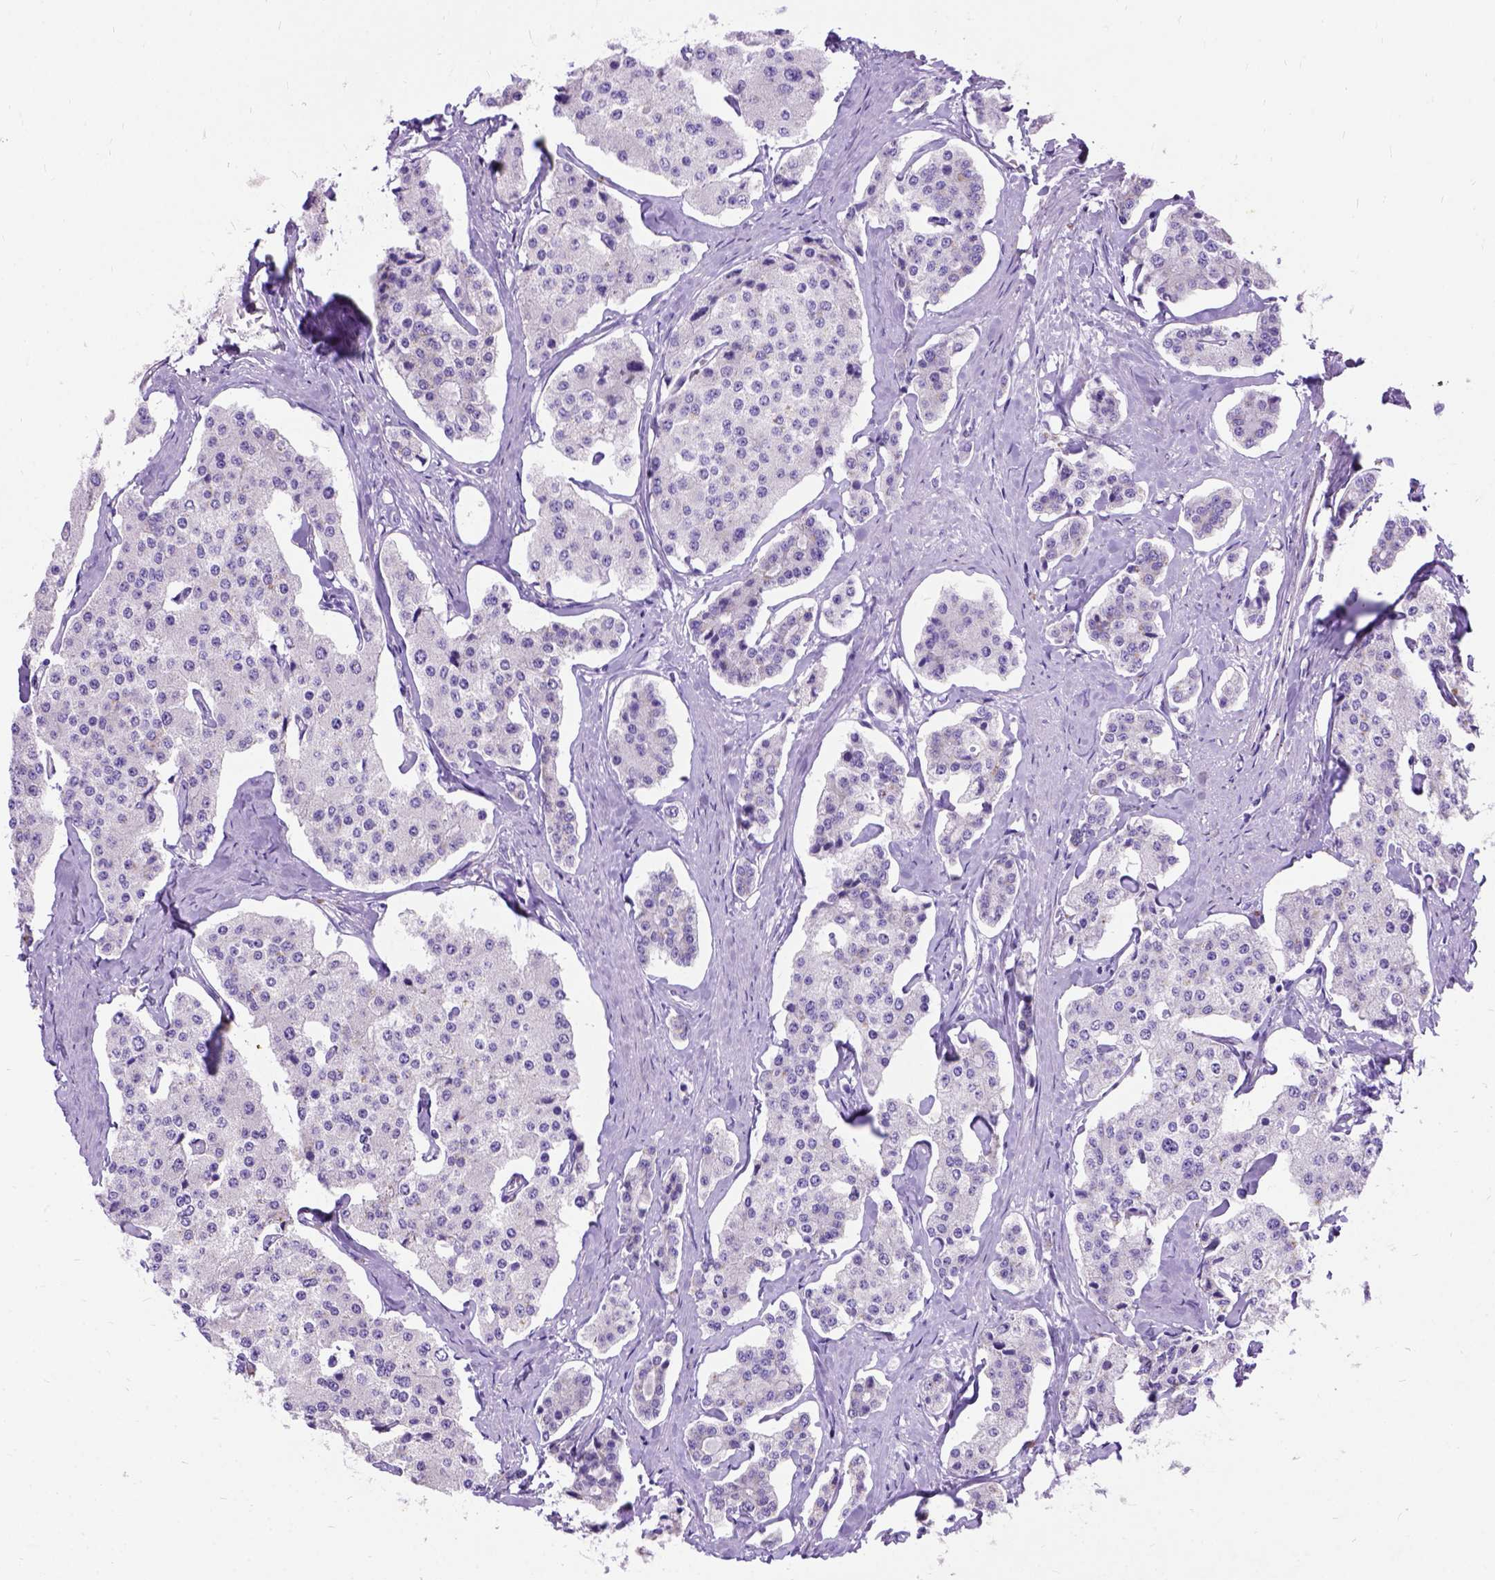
{"staining": {"intensity": "negative", "quantity": "none", "location": "none"}, "tissue": "carcinoid", "cell_type": "Tumor cells", "image_type": "cancer", "snomed": [{"axis": "morphology", "description": "Carcinoid, malignant, NOS"}, {"axis": "topography", "description": "Small intestine"}], "caption": "The immunohistochemistry image has no significant expression in tumor cells of carcinoid (malignant) tissue. (Brightfield microscopy of DAB (3,3'-diaminobenzidine) immunohistochemistry at high magnification).", "gene": "CFAP54", "patient": {"sex": "female", "age": 65}}